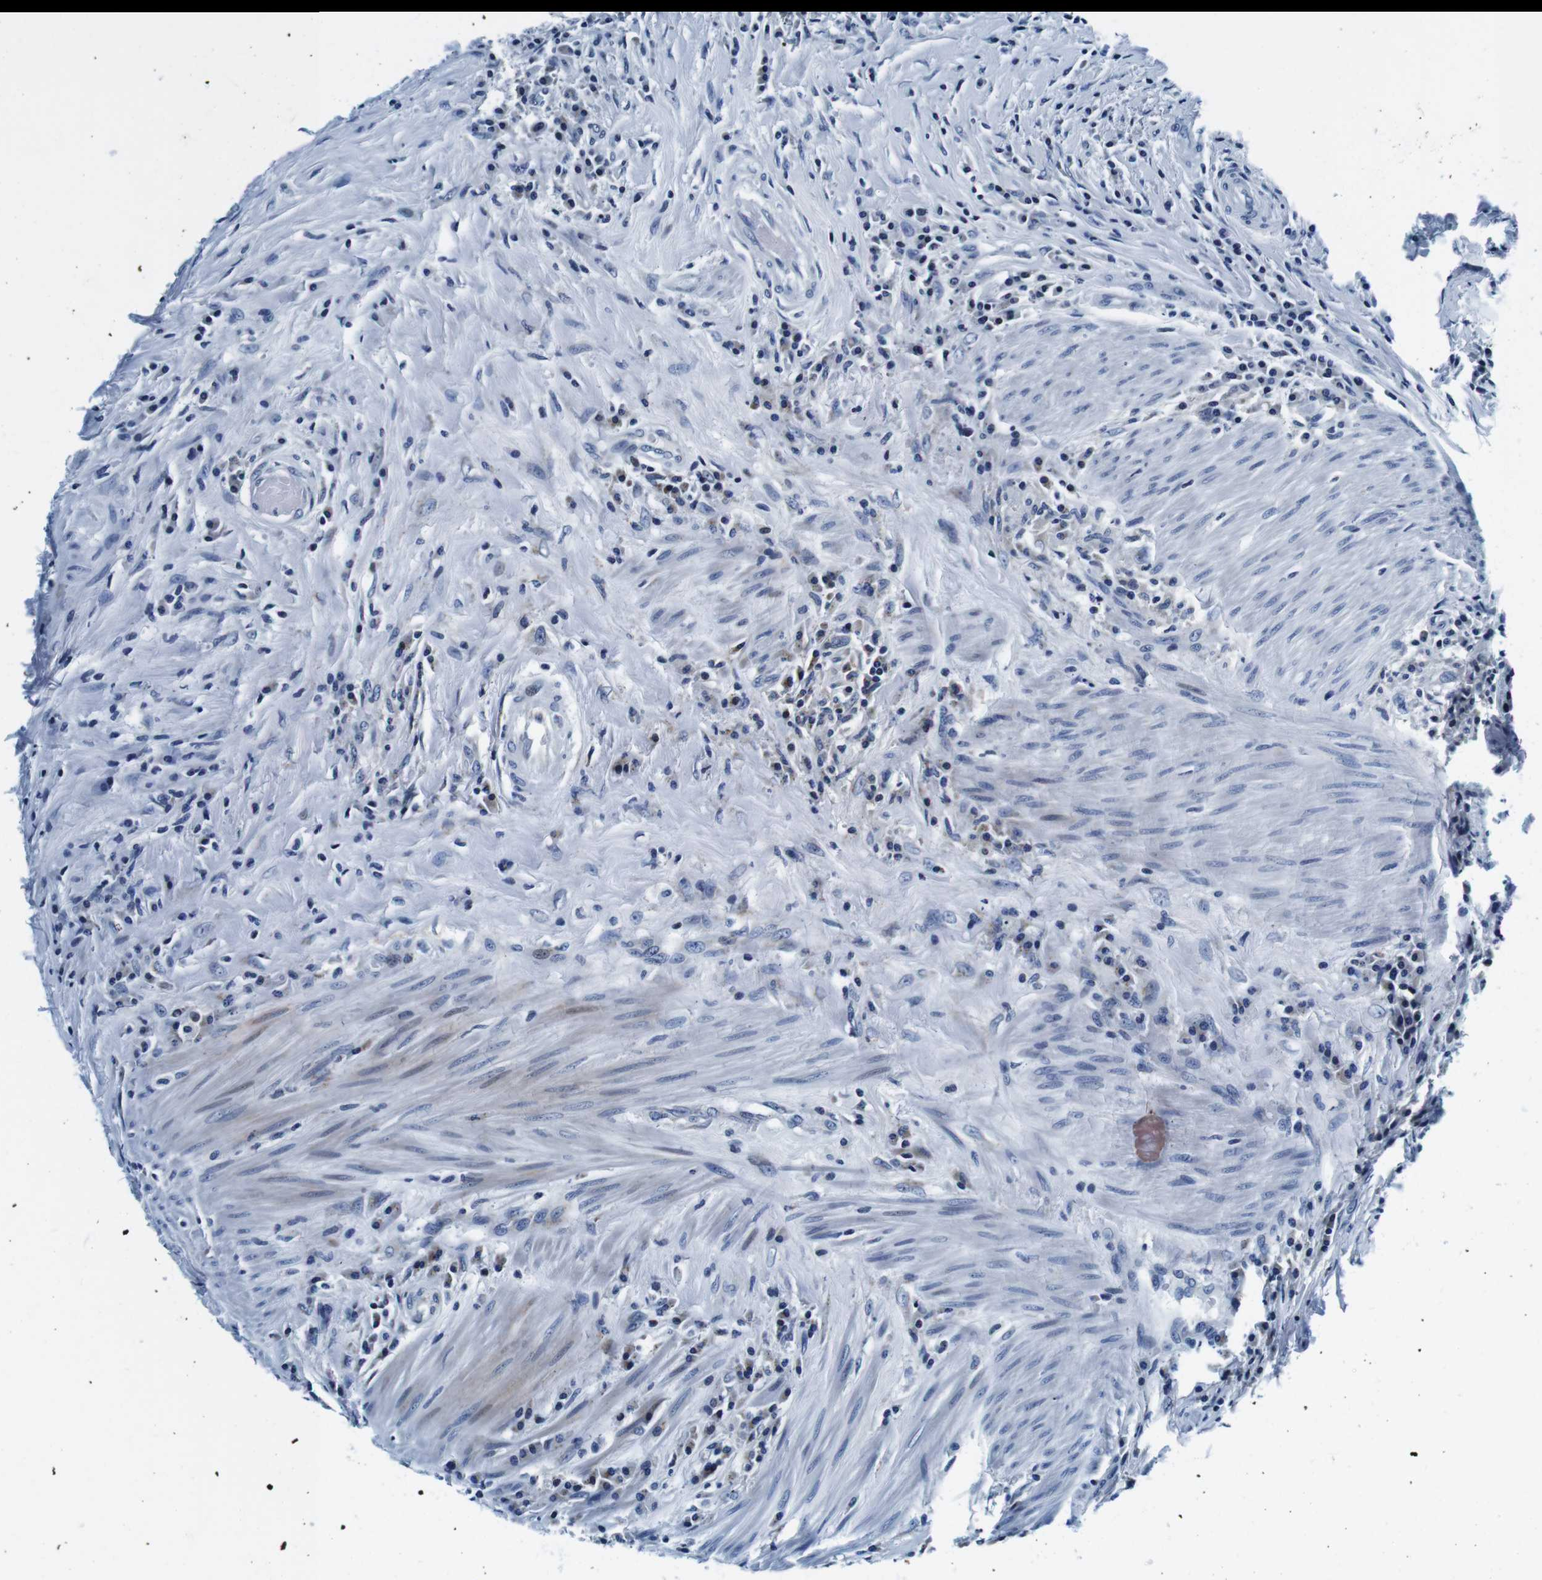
{"staining": {"intensity": "negative", "quantity": "none", "location": "none"}, "tissue": "colorectal cancer", "cell_type": "Tumor cells", "image_type": "cancer", "snomed": [{"axis": "morphology", "description": "Adenocarcinoma, NOS"}, {"axis": "topography", "description": "Rectum"}], "caption": "Human adenocarcinoma (colorectal) stained for a protein using IHC demonstrates no staining in tumor cells.", "gene": "FAR2", "patient": {"sex": "male", "age": 72}}